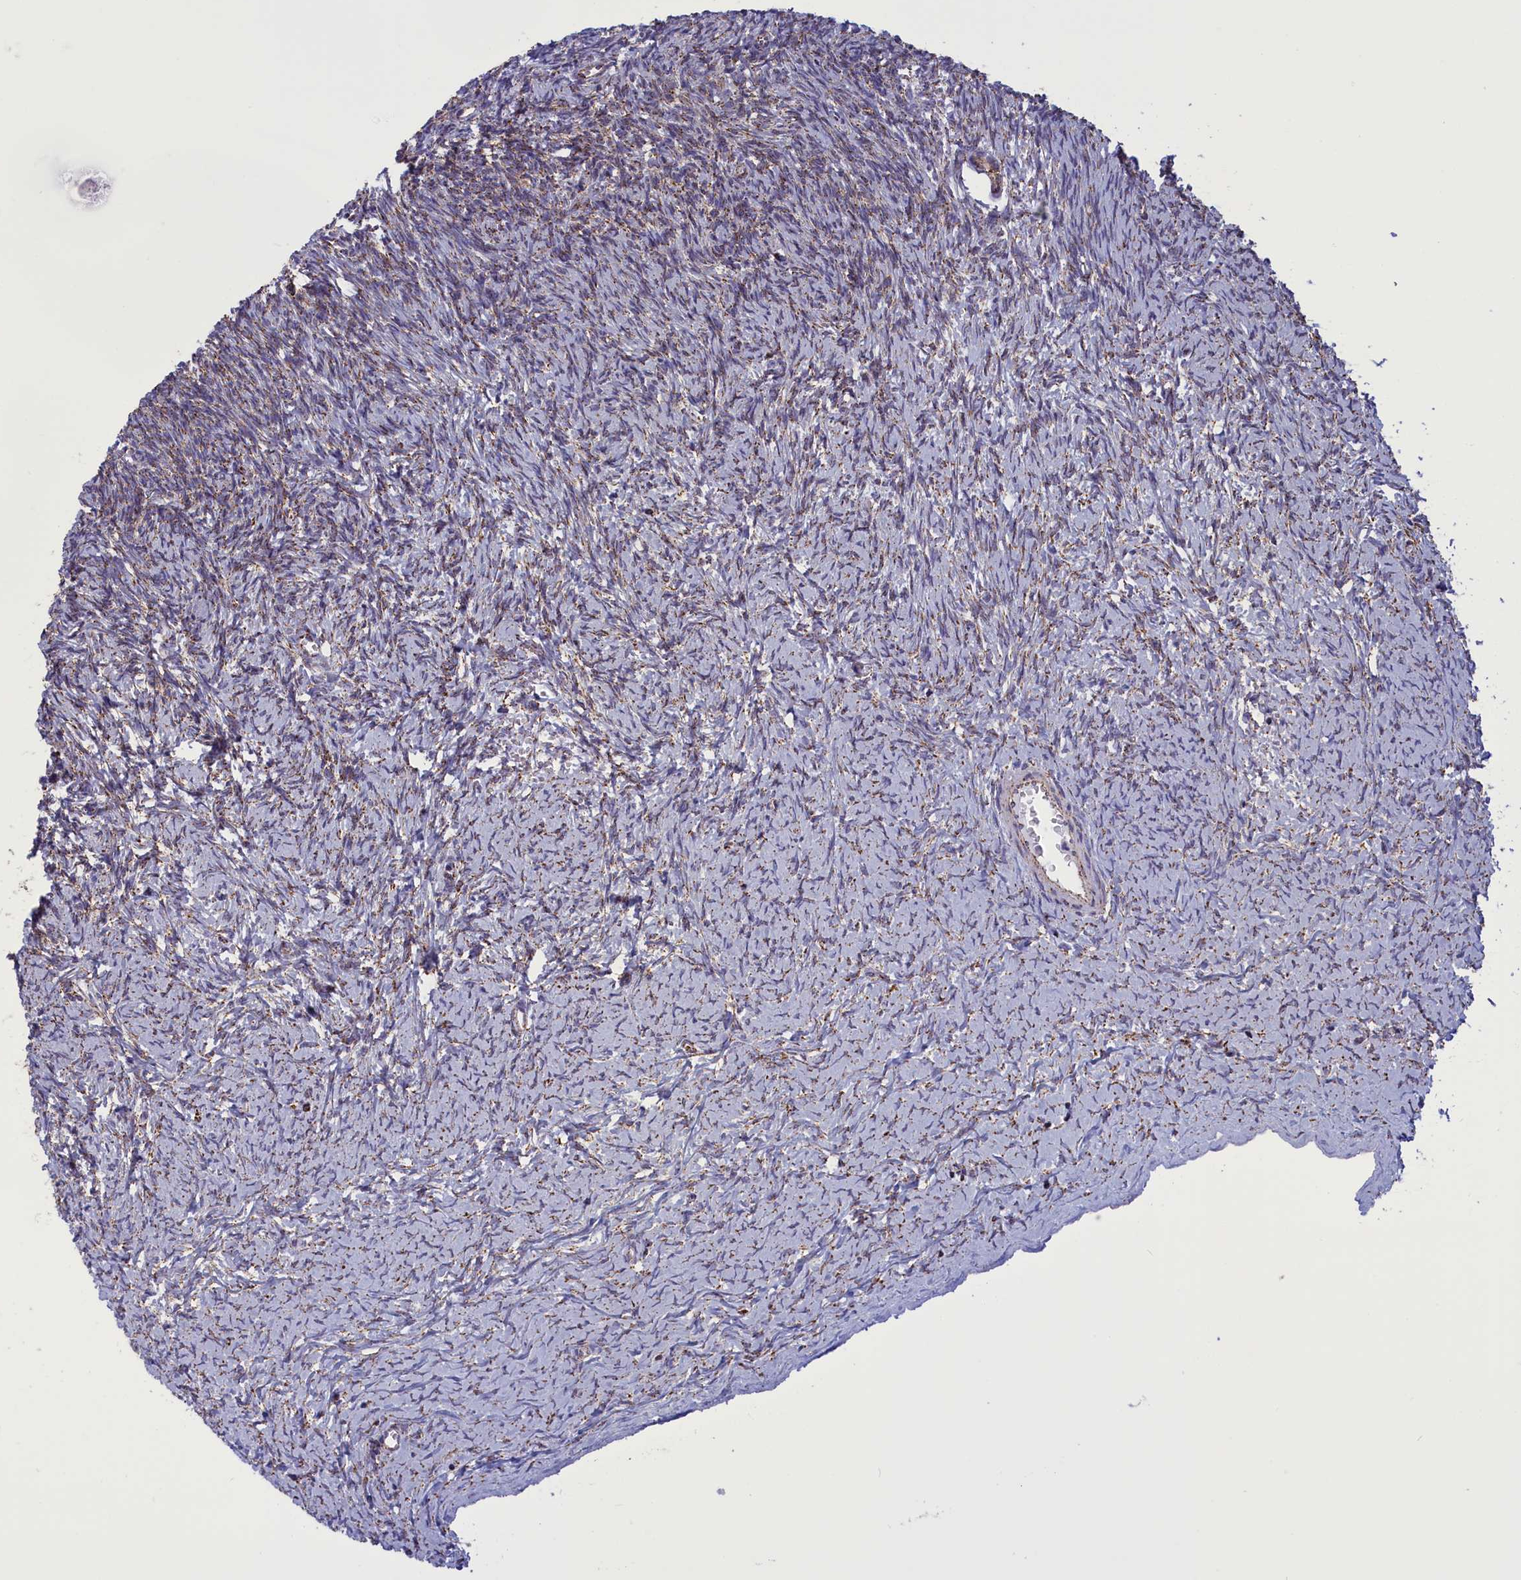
{"staining": {"intensity": "weak", "quantity": ">75%", "location": "cytoplasmic/membranous"}, "tissue": "ovary", "cell_type": "Follicle cells", "image_type": "normal", "snomed": [{"axis": "morphology", "description": "Normal tissue, NOS"}, {"axis": "topography", "description": "Ovary"}], "caption": "High-power microscopy captured an immunohistochemistry (IHC) micrograph of benign ovary, revealing weak cytoplasmic/membranous positivity in about >75% of follicle cells. (Brightfield microscopy of DAB IHC at high magnification).", "gene": "ISOC2", "patient": {"sex": "female", "age": 39}}